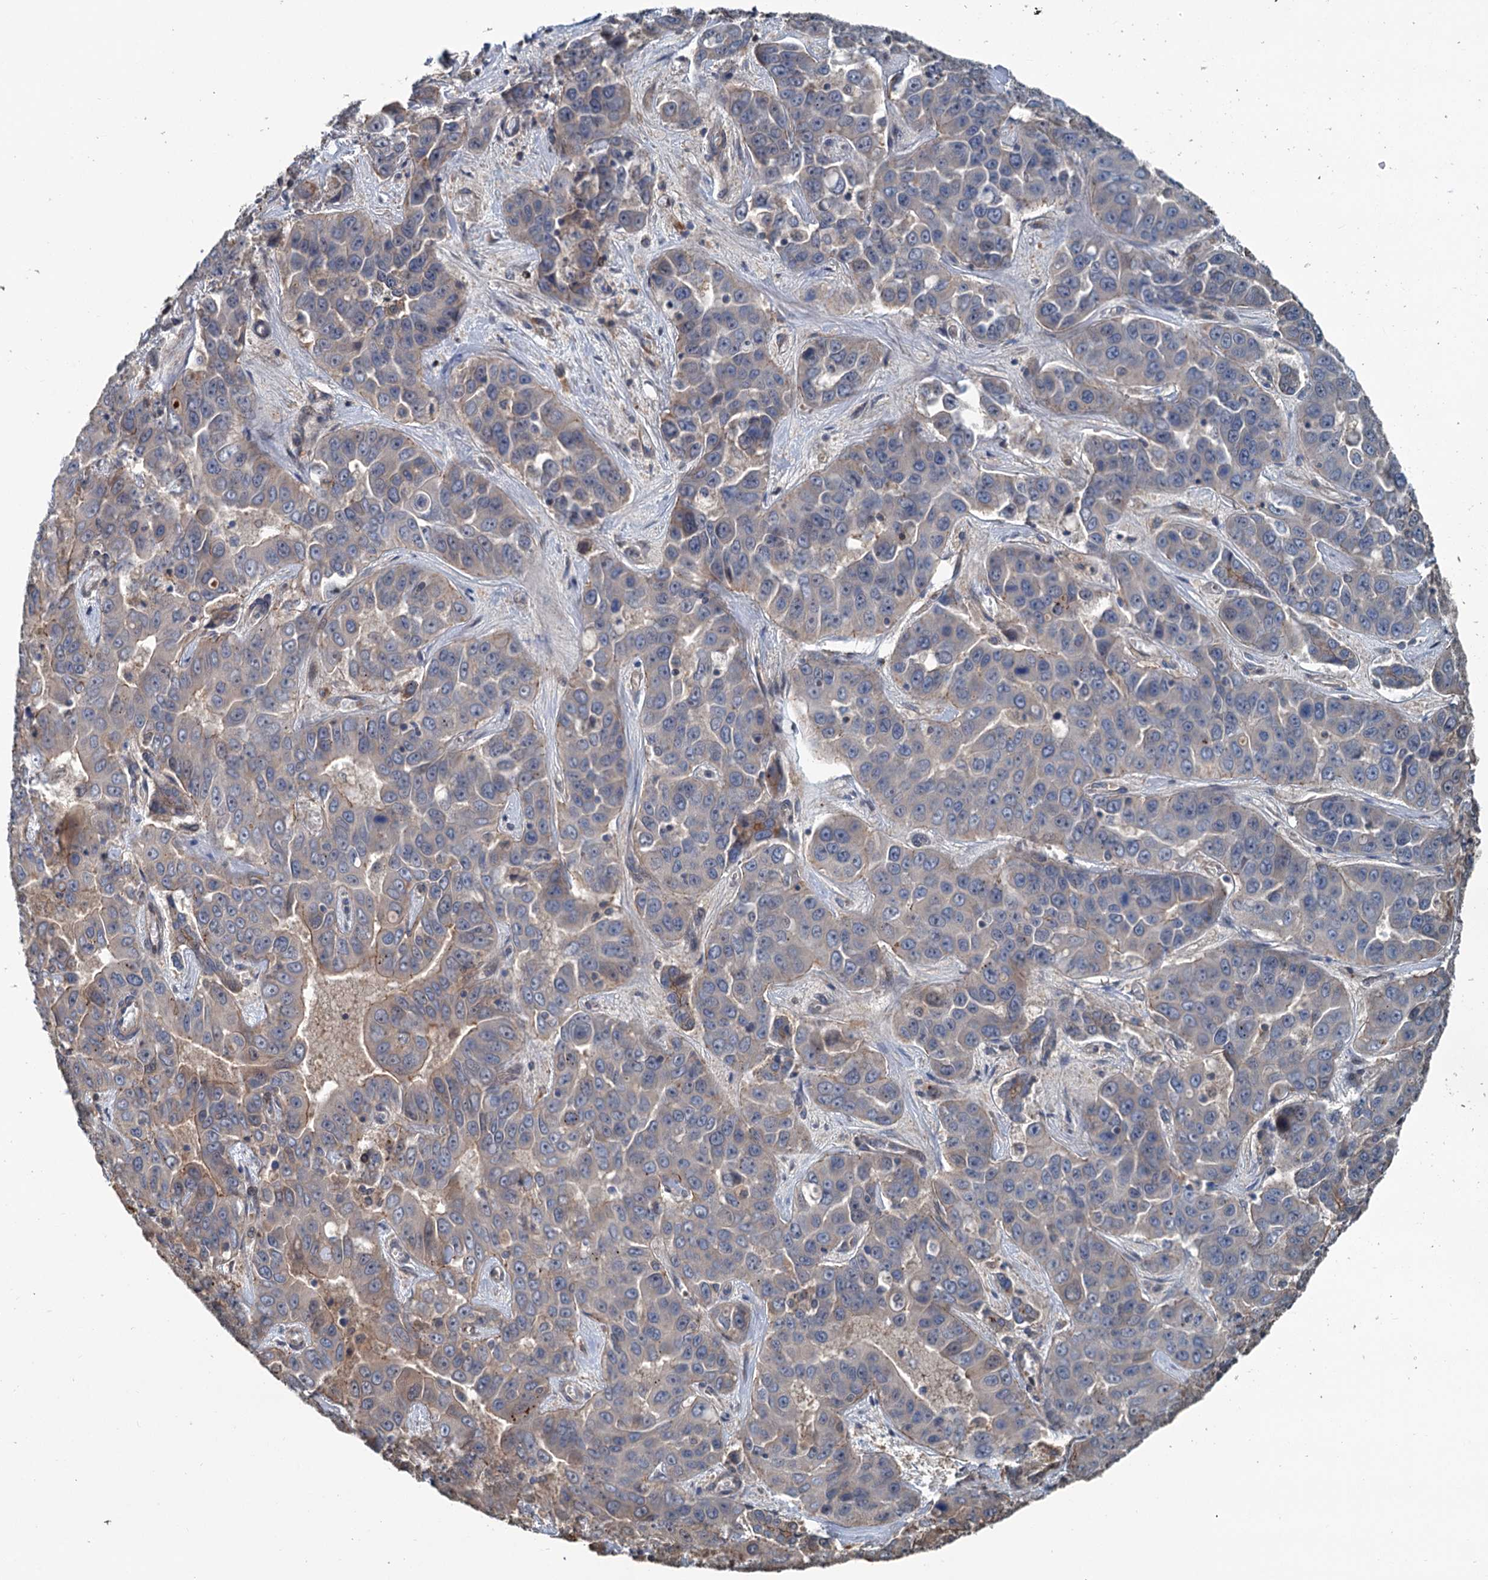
{"staining": {"intensity": "negative", "quantity": "none", "location": "none"}, "tissue": "liver cancer", "cell_type": "Tumor cells", "image_type": "cancer", "snomed": [{"axis": "morphology", "description": "Cholangiocarcinoma"}, {"axis": "topography", "description": "Liver"}], "caption": "This is a image of IHC staining of cholangiocarcinoma (liver), which shows no expression in tumor cells. The staining is performed using DAB (3,3'-diaminobenzidine) brown chromogen with nuclei counter-stained in using hematoxylin.", "gene": "TEDC1", "patient": {"sex": "female", "age": 52}}